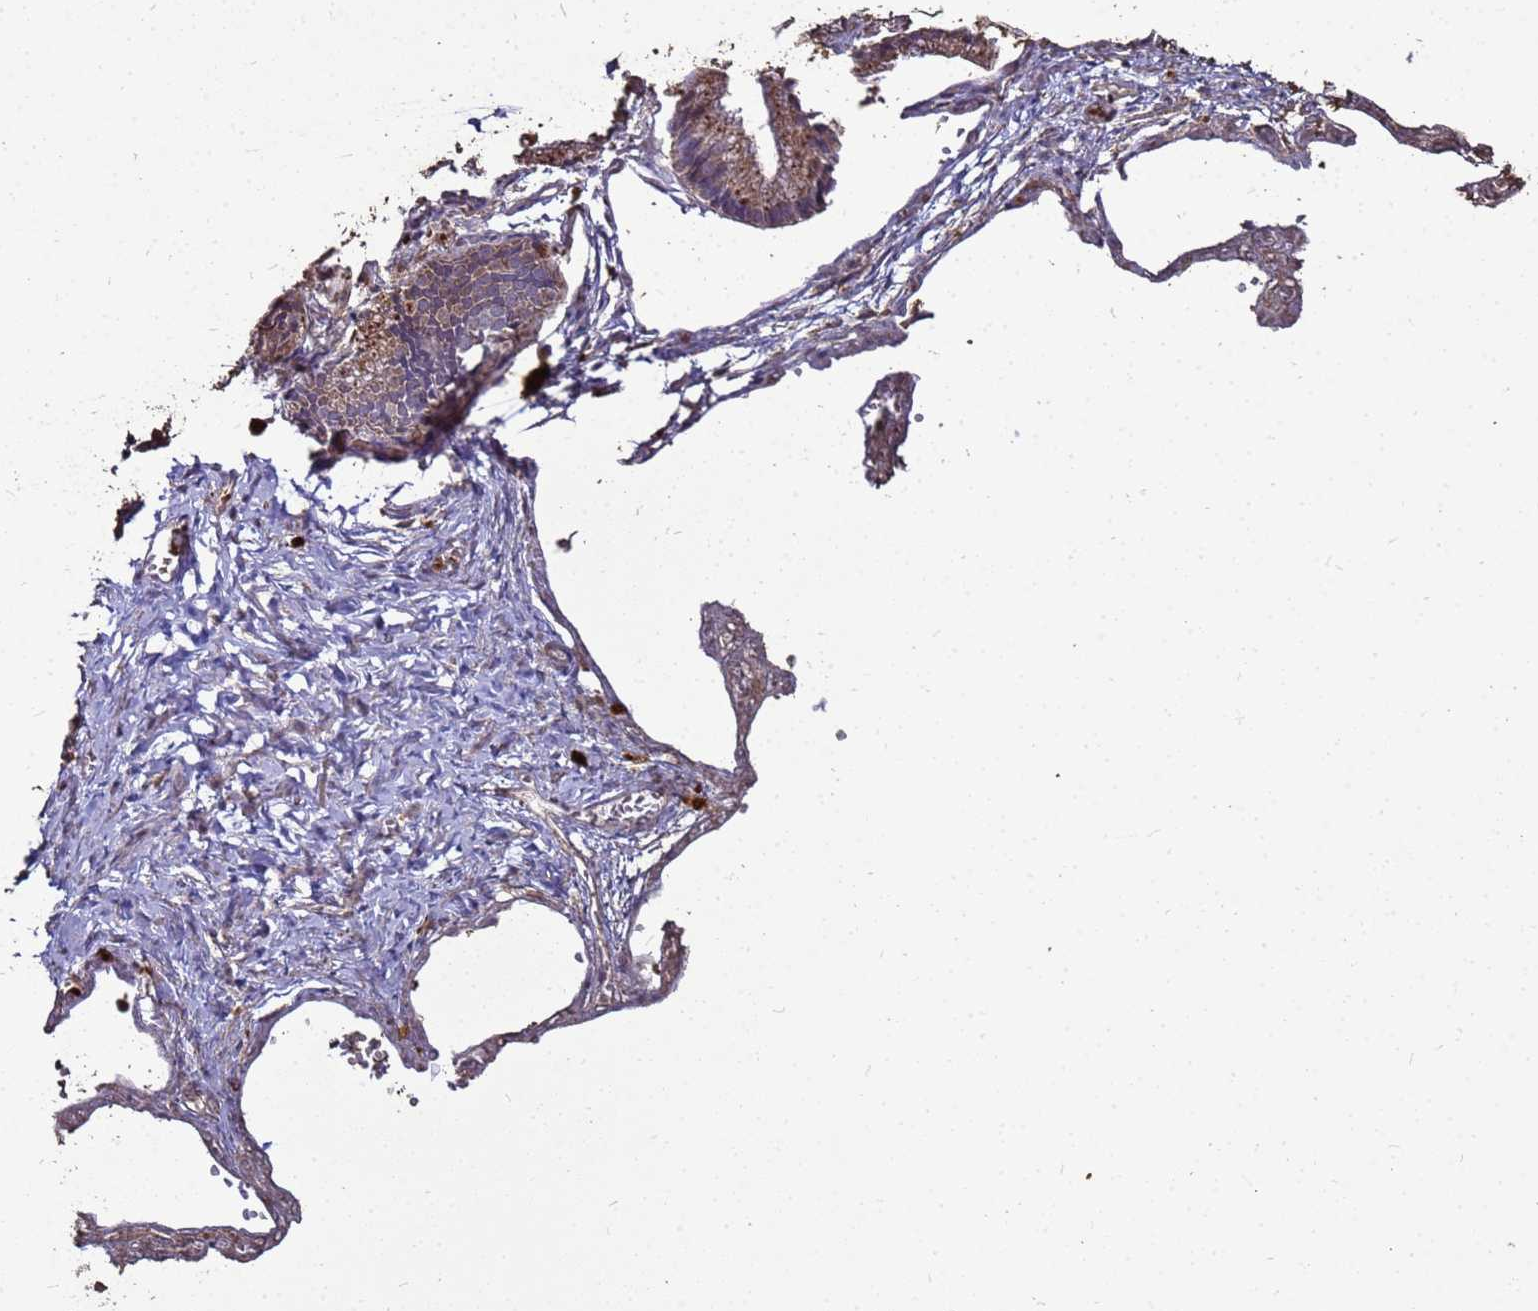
{"staining": {"intensity": "moderate", "quantity": "25%-75%", "location": "cytoplasmic/membranous"}, "tissue": "adipose tissue", "cell_type": "Adipocytes", "image_type": "normal", "snomed": [{"axis": "morphology", "description": "Normal tissue, NOS"}, {"axis": "topography", "description": "Gallbladder"}, {"axis": "topography", "description": "Peripheral nerve tissue"}], "caption": "Moderate cytoplasmic/membranous staining is present in about 25%-75% of adipocytes in normal adipose tissue. (DAB (3,3'-diaminobenzidine) IHC, brown staining for protein, blue staining for nuclei).", "gene": "S100A2", "patient": {"sex": "male", "age": 38}}